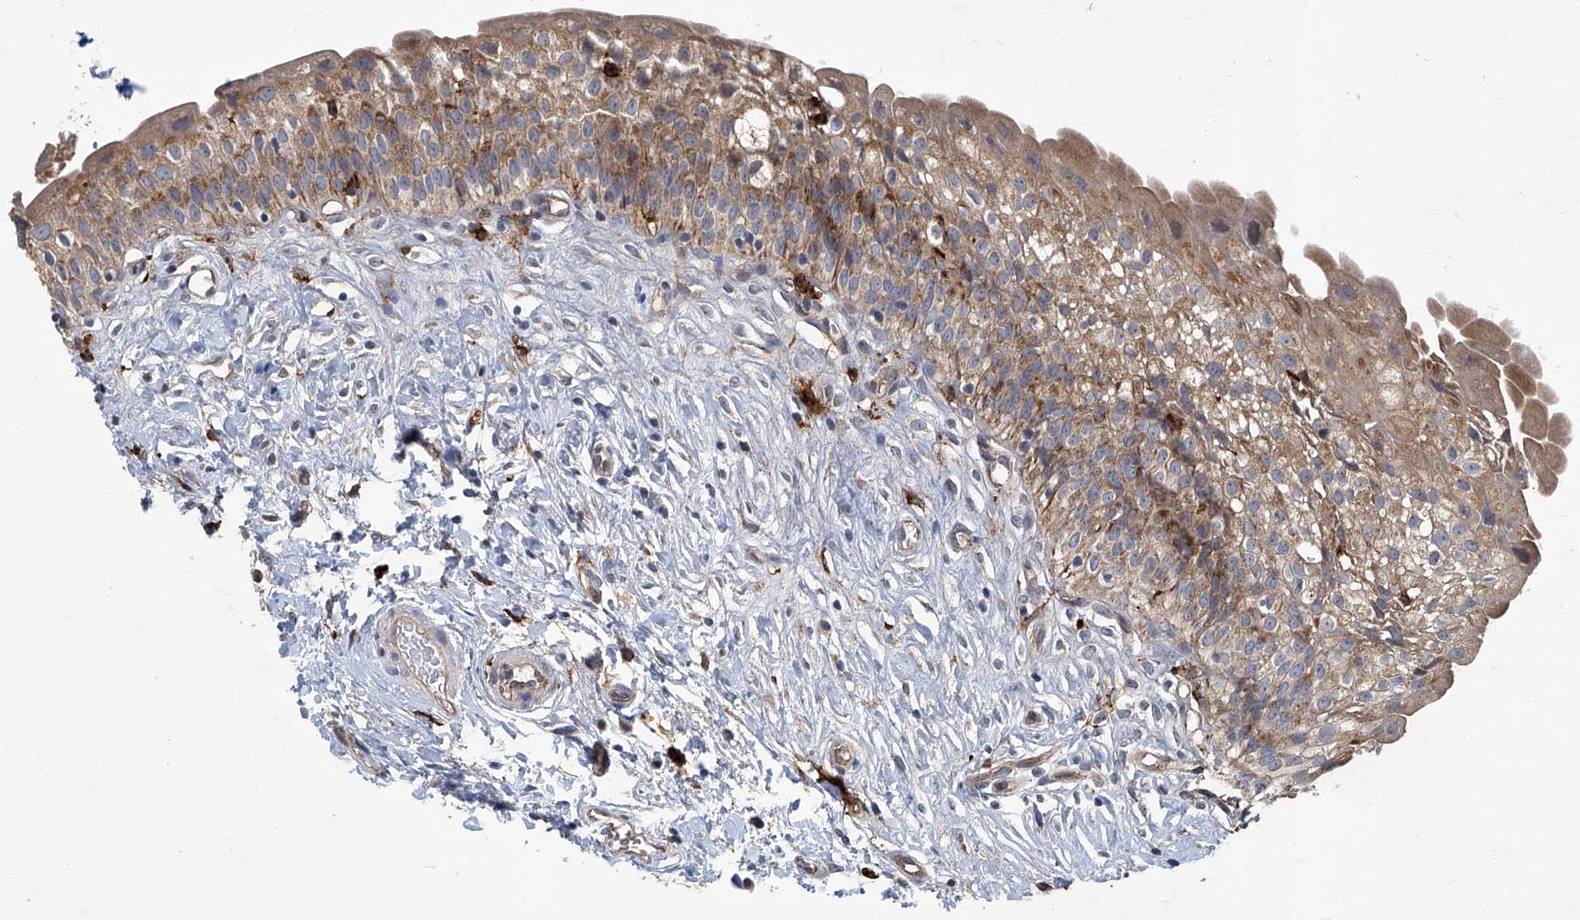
{"staining": {"intensity": "moderate", "quantity": ">75%", "location": "cytoplasmic/membranous"}, "tissue": "urinary bladder", "cell_type": "Urothelial cells", "image_type": "normal", "snomed": [{"axis": "morphology", "description": "Normal tissue, NOS"}, {"axis": "topography", "description": "Urinary bladder"}], "caption": "Immunohistochemistry (IHC) image of unremarkable urinary bladder: urinary bladder stained using immunohistochemistry (IHC) displays medium levels of moderate protein expression localized specifically in the cytoplasmic/membranous of urothelial cells, appearing as a cytoplasmic/membranous brown color.", "gene": "FAM167A", "patient": {"sex": "male", "age": 51}}